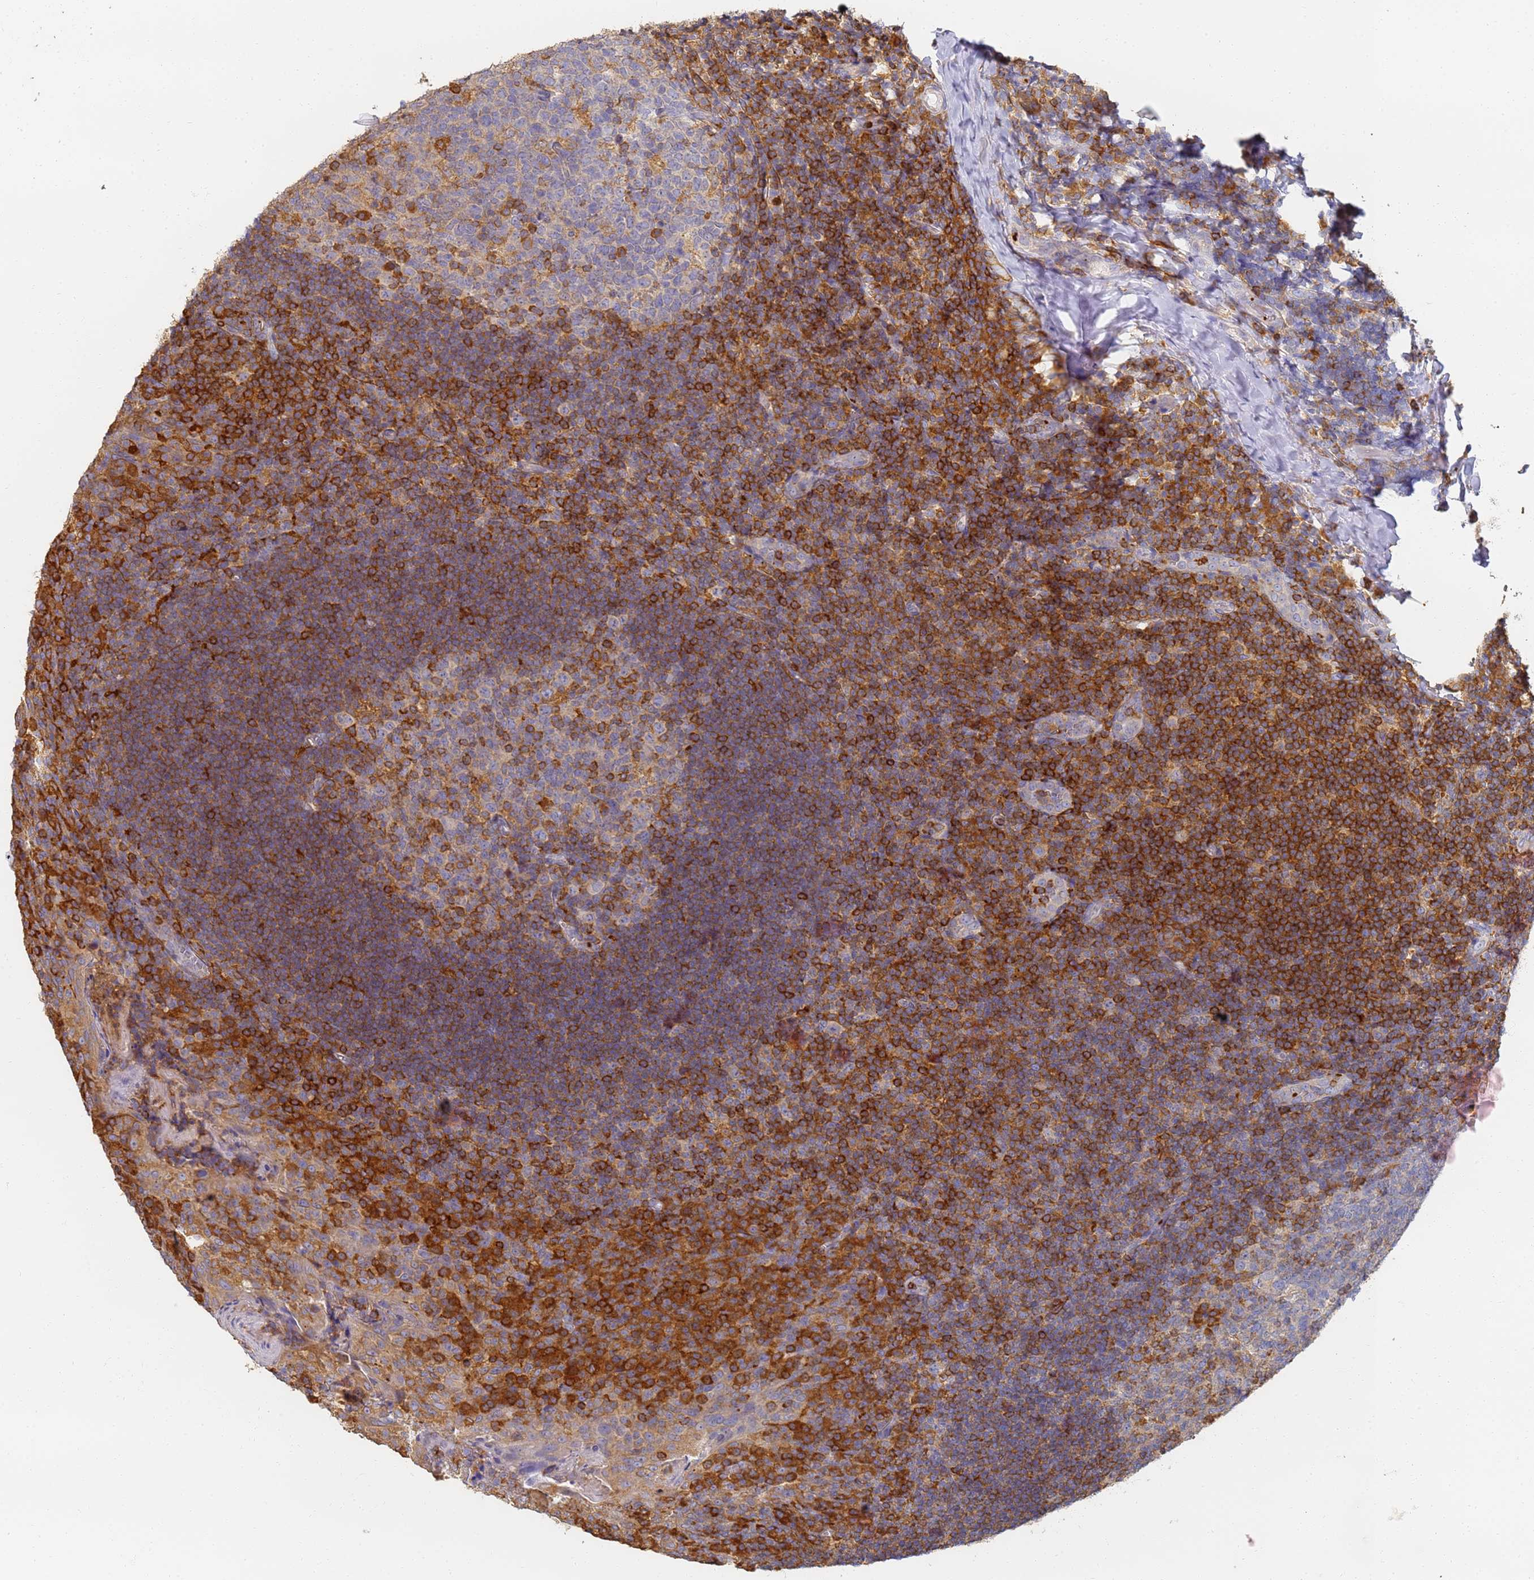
{"staining": {"intensity": "strong", "quantity": "<25%", "location": "cytoplasmic/membranous"}, "tissue": "tonsil", "cell_type": "Germinal center cells", "image_type": "normal", "snomed": [{"axis": "morphology", "description": "Normal tissue, NOS"}, {"axis": "topography", "description": "Tonsil"}], "caption": "Normal tonsil demonstrates strong cytoplasmic/membranous expression in approximately <25% of germinal center cells, visualized by immunohistochemistry.", "gene": "BIN2", "patient": {"sex": "male", "age": 17}}